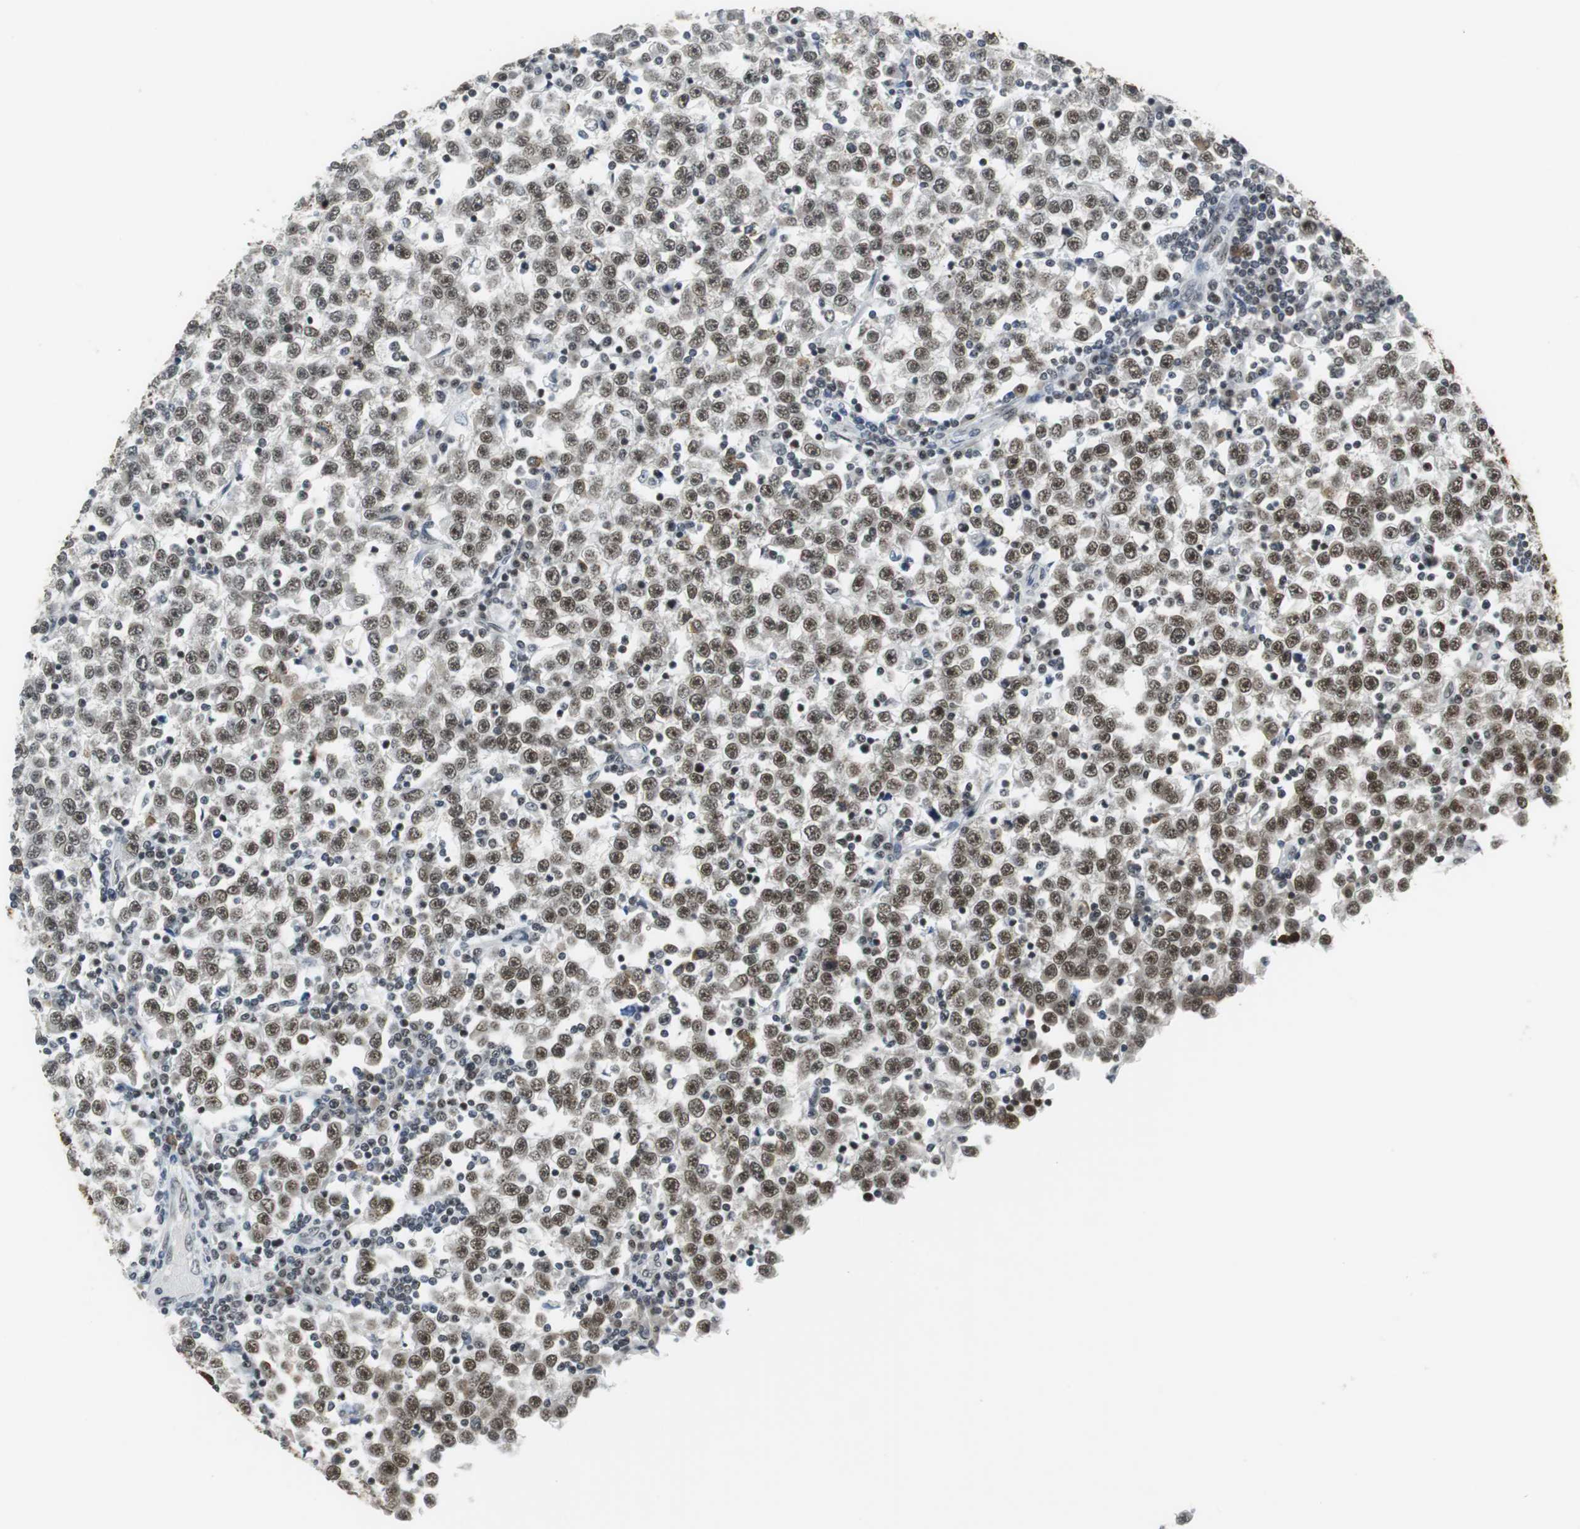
{"staining": {"intensity": "strong", "quantity": ">75%", "location": "cytoplasmic/membranous,nuclear"}, "tissue": "testis cancer", "cell_type": "Tumor cells", "image_type": "cancer", "snomed": [{"axis": "morphology", "description": "Seminoma, NOS"}, {"axis": "topography", "description": "Testis"}], "caption": "Protein expression analysis of testis seminoma demonstrates strong cytoplasmic/membranous and nuclear positivity in approximately >75% of tumor cells. The protein is shown in brown color, while the nuclei are stained blue.", "gene": "PRKDC", "patient": {"sex": "male", "age": 65}}